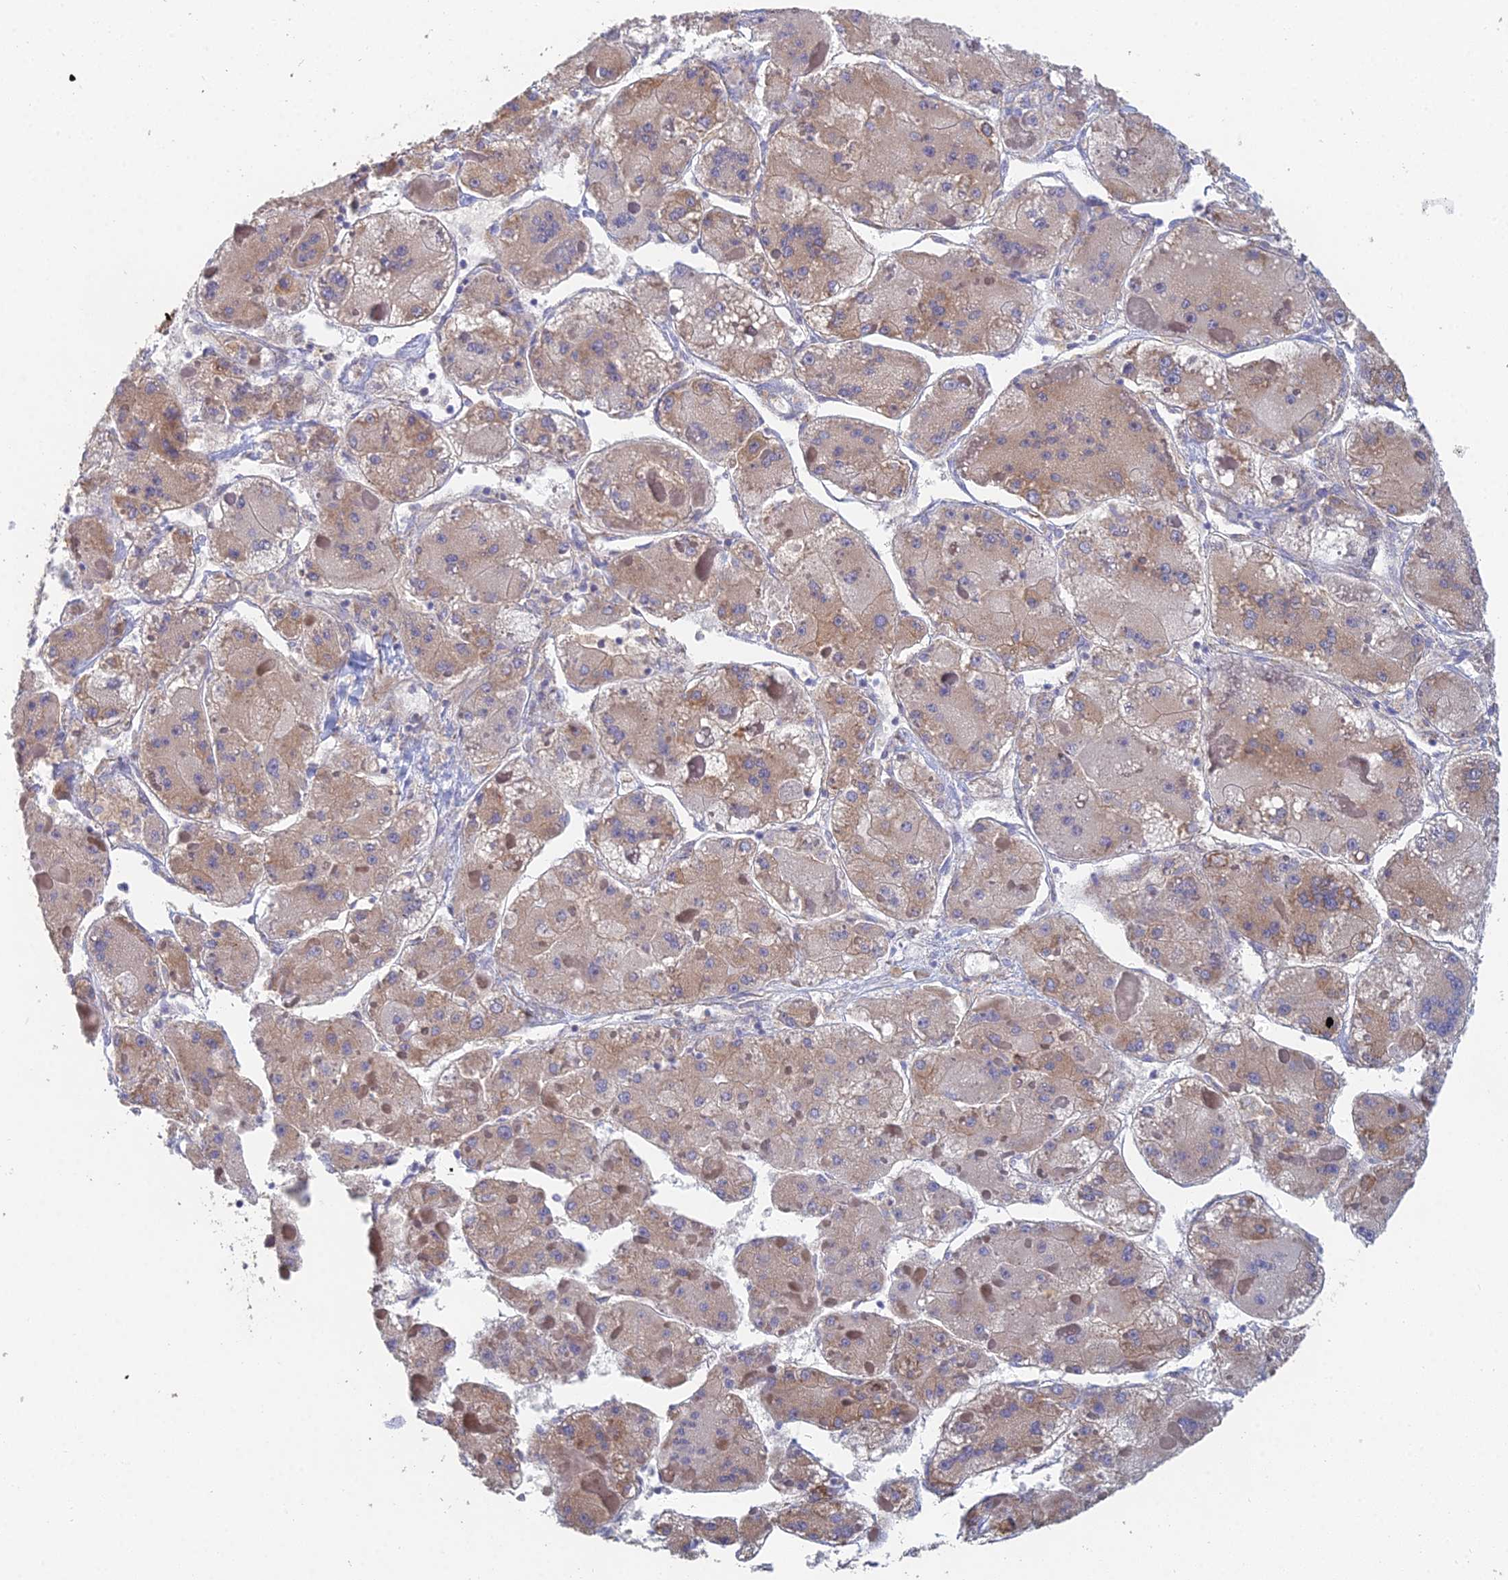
{"staining": {"intensity": "weak", "quantity": ">75%", "location": "cytoplasmic/membranous"}, "tissue": "liver cancer", "cell_type": "Tumor cells", "image_type": "cancer", "snomed": [{"axis": "morphology", "description": "Carcinoma, Hepatocellular, NOS"}, {"axis": "topography", "description": "Liver"}], "caption": "The image reveals immunohistochemical staining of liver hepatocellular carcinoma. There is weak cytoplasmic/membranous staining is seen in about >75% of tumor cells.", "gene": "ELOF1", "patient": {"sex": "female", "age": 73}}